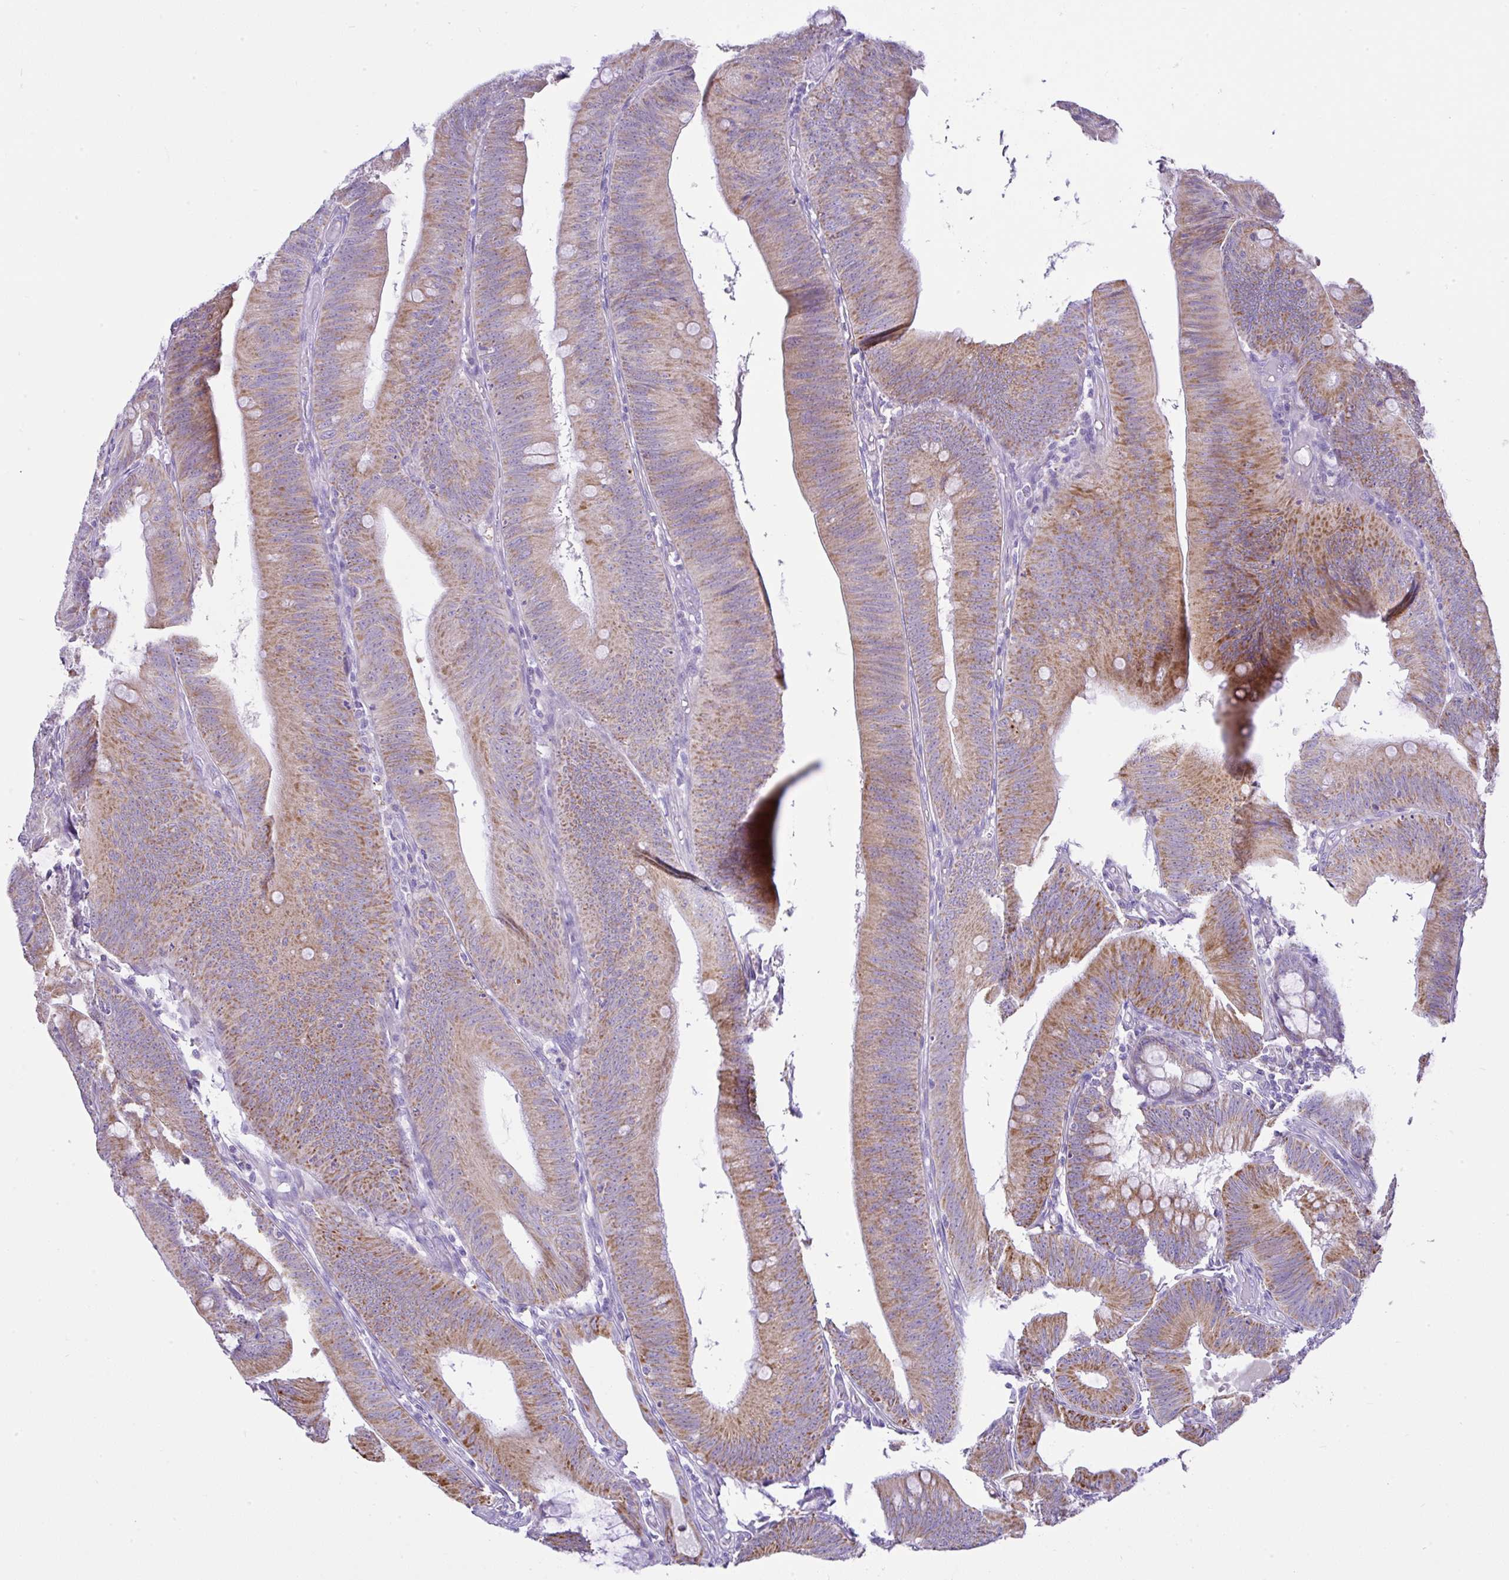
{"staining": {"intensity": "moderate", "quantity": ">75%", "location": "cytoplasmic/membranous"}, "tissue": "colorectal cancer", "cell_type": "Tumor cells", "image_type": "cancer", "snomed": [{"axis": "morphology", "description": "Adenocarcinoma, NOS"}, {"axis": "topography", "description": "Colon"}], "caption": "The immunohistochemical stain highlights moderate cytoplasmic/membranous expression in tumor cells of colorectal cancer tissue. (Brightfield microscopy of DAB IHC at high magnification).", "gene": "SLC13A1", "patient": {"sex": "male", "age": 84}}